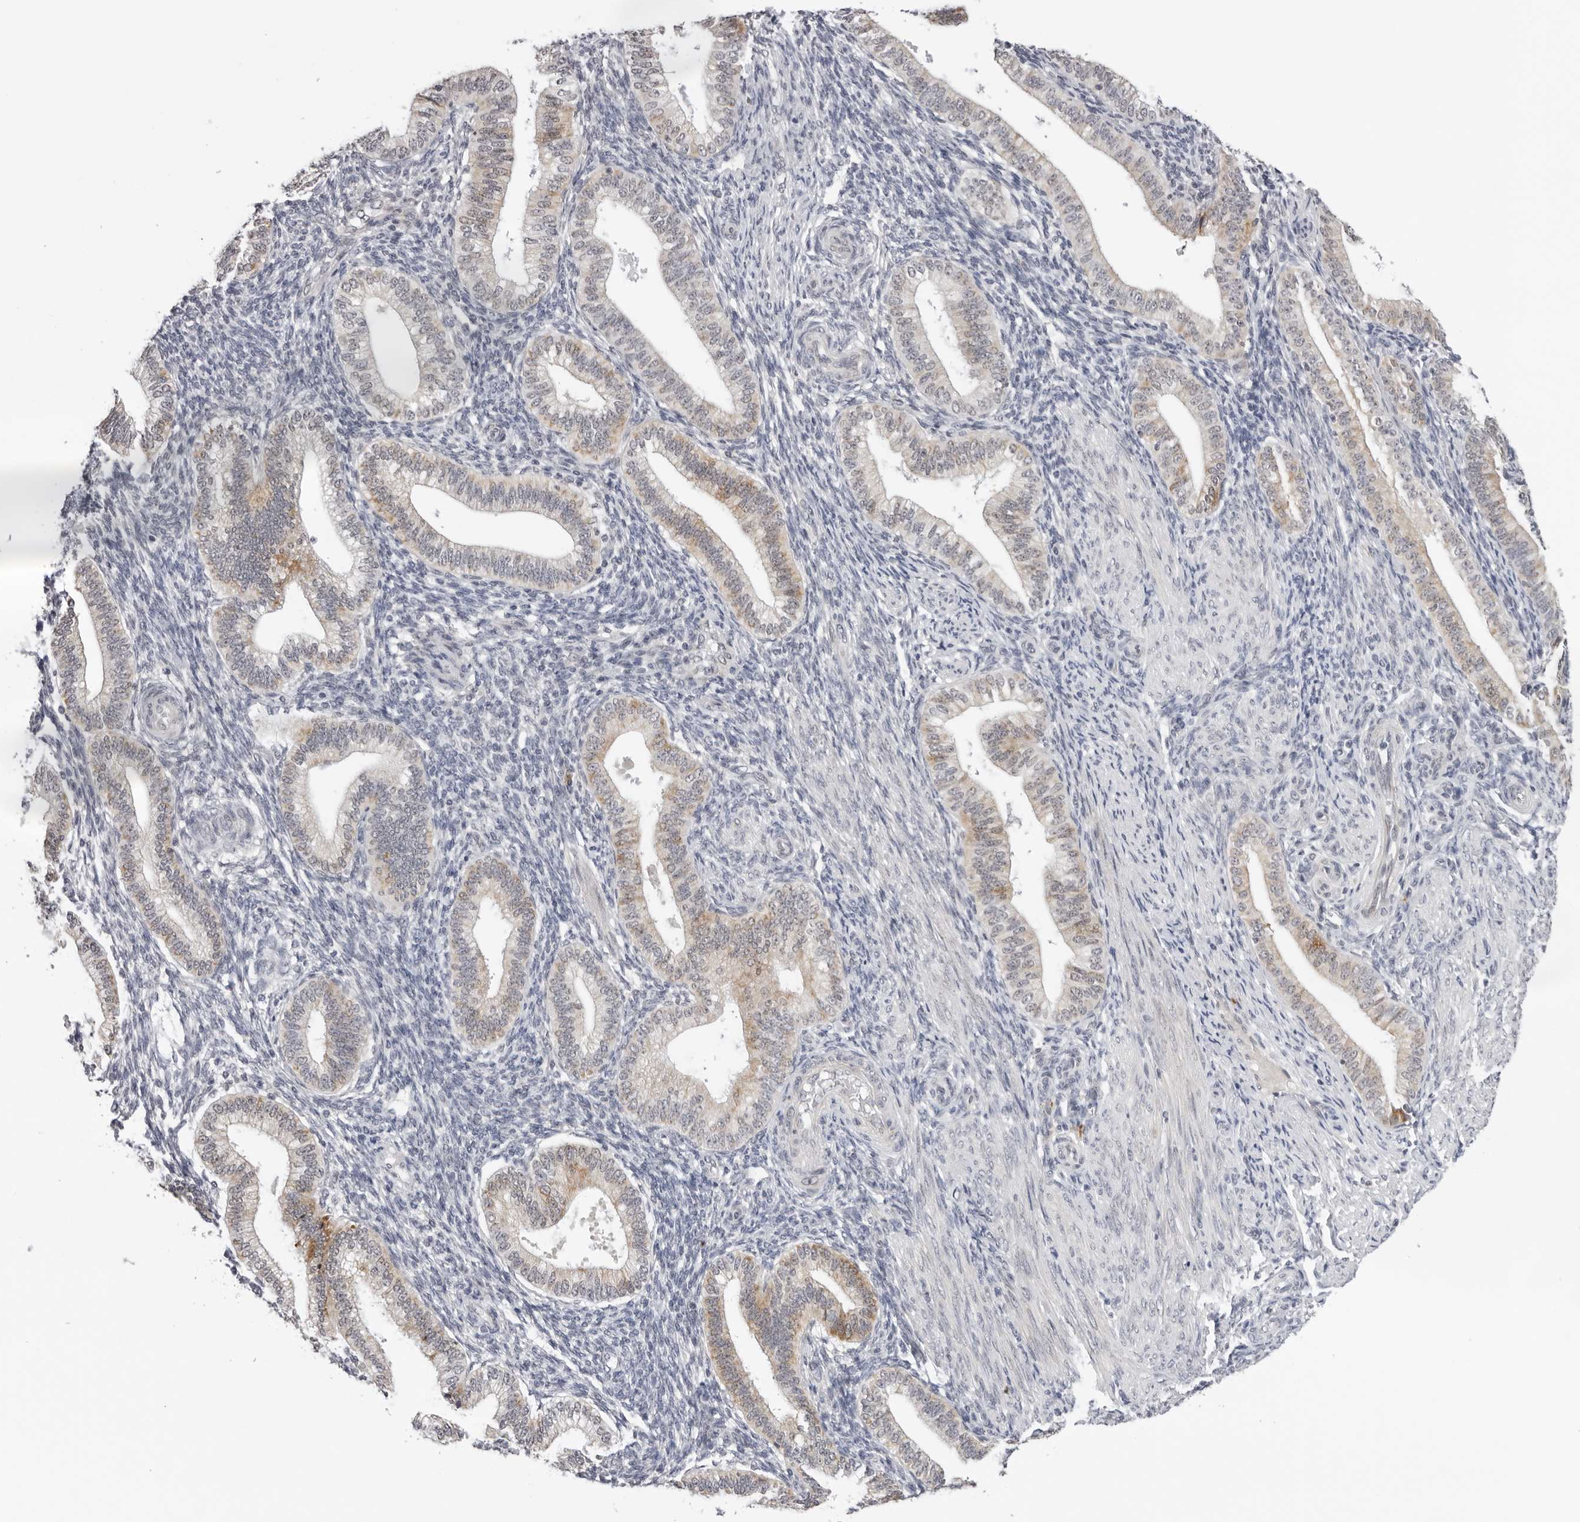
{"staining": {"intensity": "negative", "quantity": "none", "location": "none"}, "tissue": "endometrium", "cell_type": "Cells in endometrial stroma", "image_type": "normal", "snomed": [{"axis": "morphology", "description": "Normal tissue, NOS"}, {"axis": "topography", "description": "Endometrium"}], "caption": "The micrograph demonstrates no significant staining in cells in endometrial stroma of endometrium. (Brightfield microscopy of DAB immunohistochemistry (IHC) at high magnification).", "gene": "IL17RA", "patient": {"sex": "female", "age": 39}}